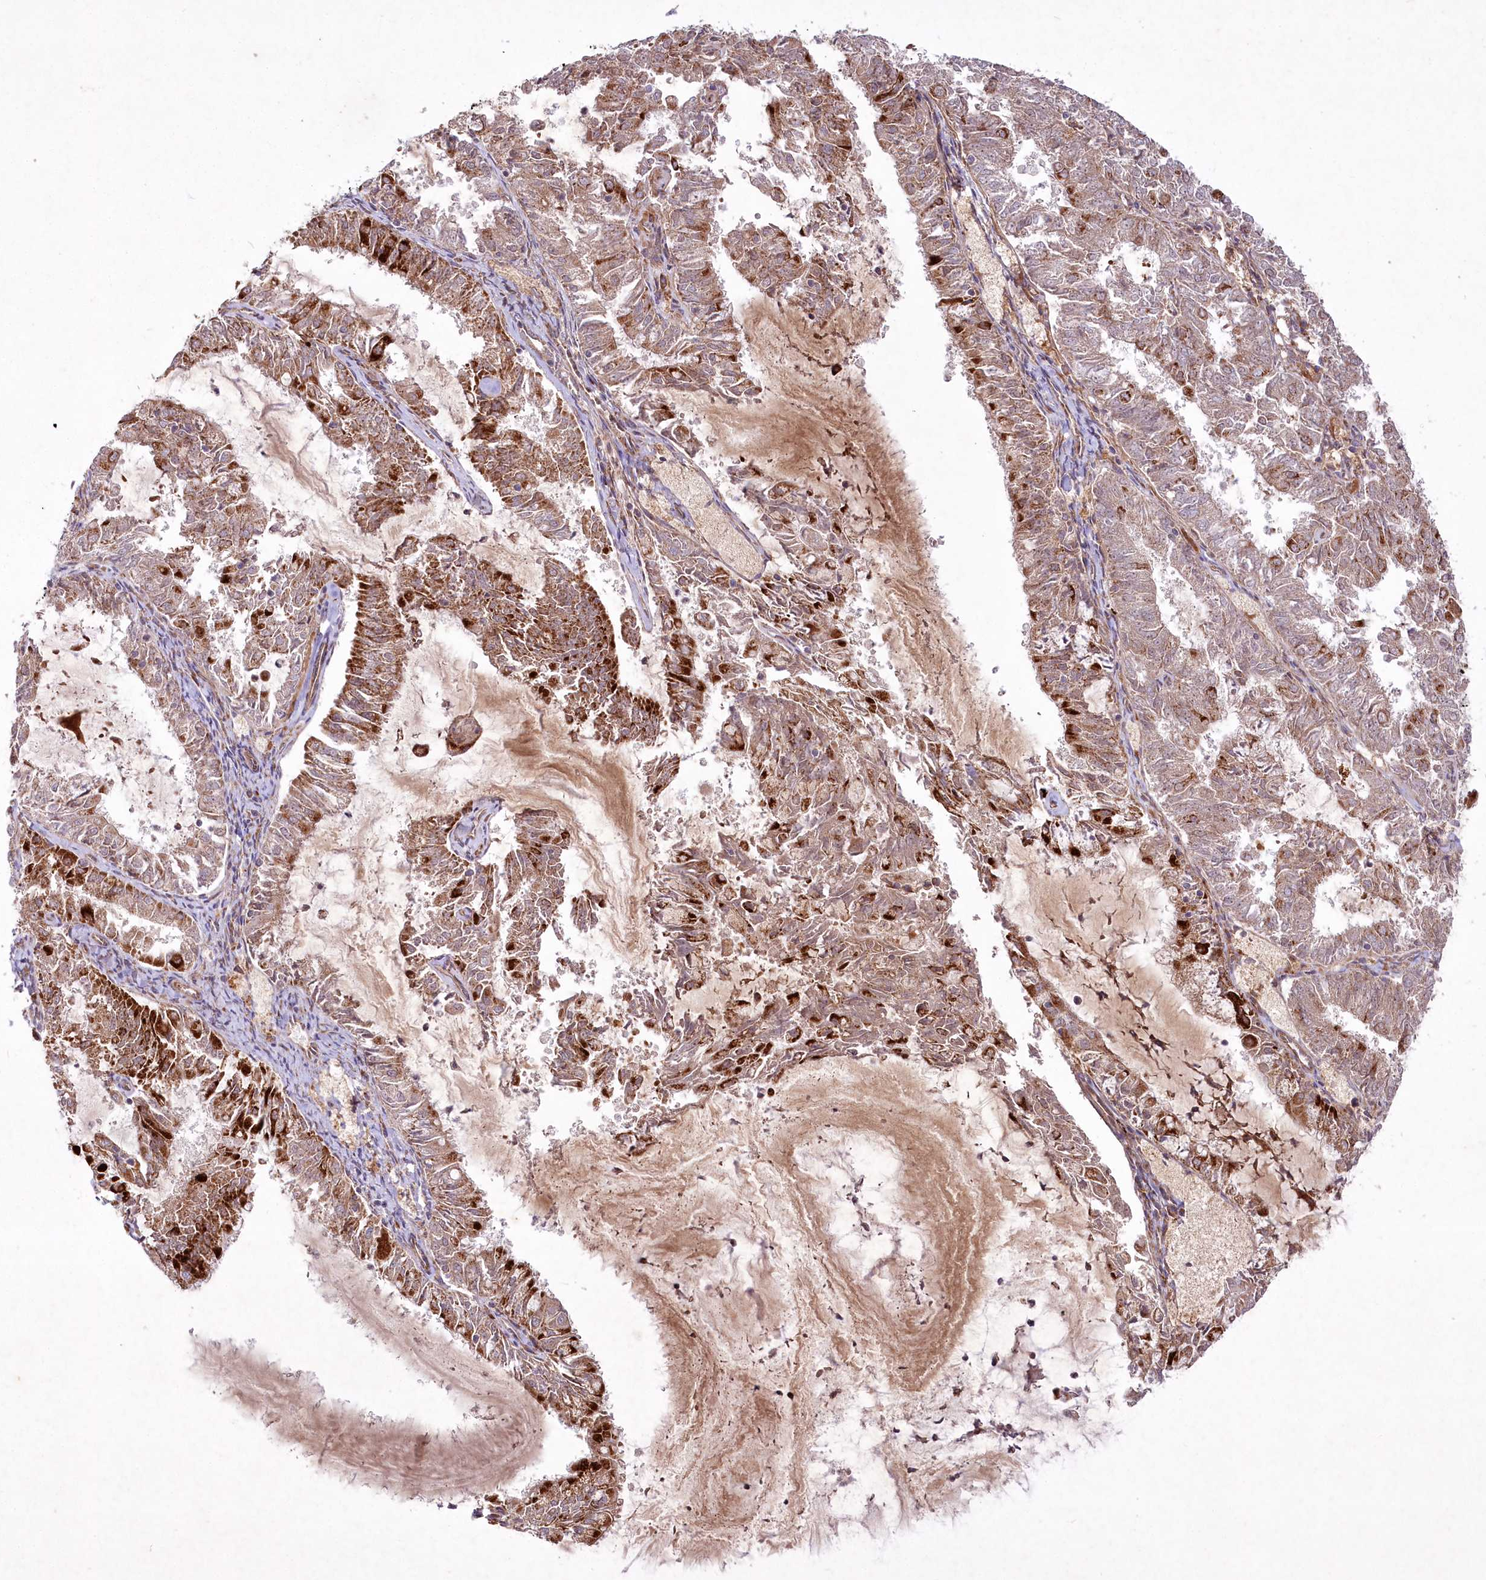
{"staining": {"intensity": "moderate", "quantity": "25%-75%", "location": "cytoplasmic/membranous"}, "tissue": "endometrial cancer", "cell_type": "Tumor cells", "image_type": "cancer", "snomed": [{"axis": "morphology", "description": "Adenocarcinoma, NOS"}, {"axis": "topography", "description": "Endometrium"}], "caption": "This image demonstrates immunohistochemistry staining of human endometrial cancer (adenocarcinoma), with medium moderate cytoplasmic/membranous expression in about 25%-75% of tumor cells.", "gene": "PSTK", "patient": {"sex": "female", "age": 57}}